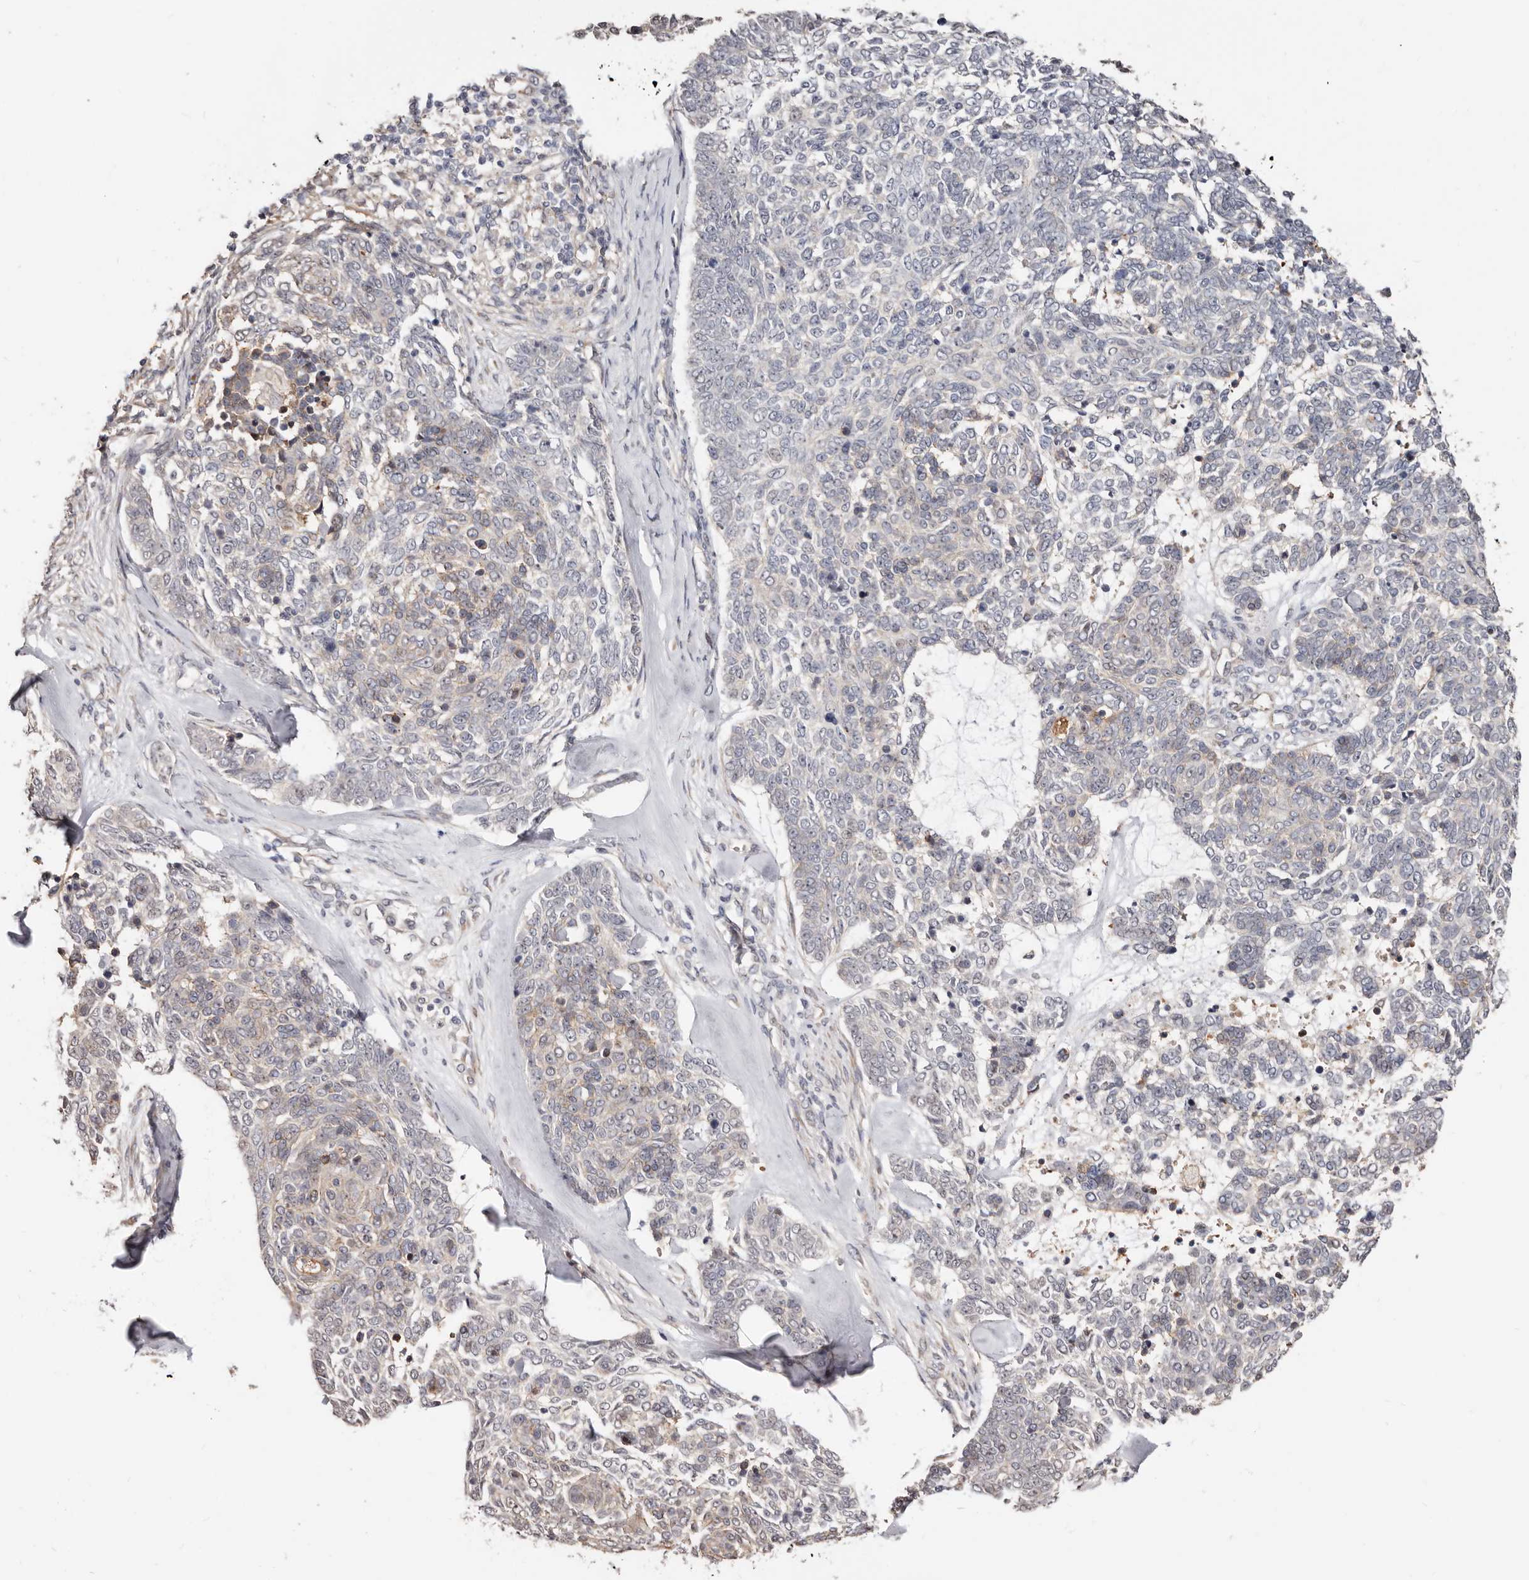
{"staining": {"intensity": "negative", "quantity": "none", "location": "none"}, "tissue": "skin cancer", "cell_type": "Tumor cells", "image_type": "cancer", "snomed": [{"axis": "morphology", "description": "Basal cell carcinoma"}, {"axis": "topography", "description": "Skin"}], "caption": "This micrograph is of skin cancer (basal cell carcinoma) stained with immunohistochemistry to label a protein in brown with the nuclei are counter-stained blue. There is no staining in tumor cells. (IHC, brightfield microscopy, high magnification).", "gene": "TRIP13", "patient": {"sex": "female", "age": 81}}